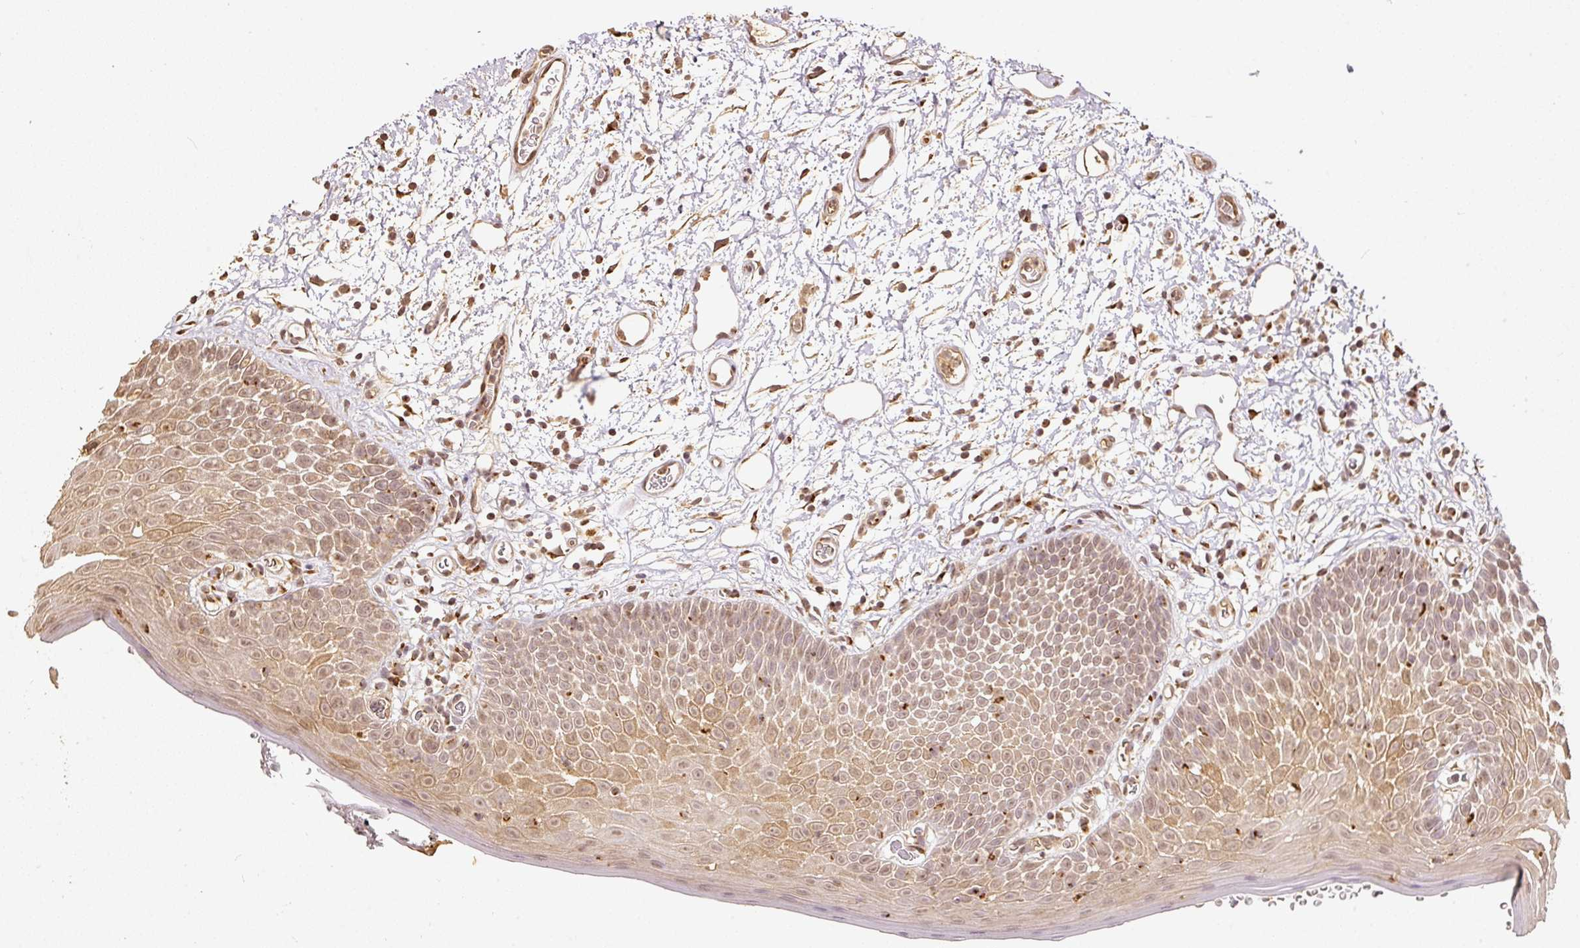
{"staining": {"intensity": "moderate", "quantity": ">75%", "location": "cytoplasmic/membranous"}, "tissue": "oral mucosa", "cell_type": "Squamous epithelial cells", "image_type": "normal", "snomed": [{"axis": "morphology", "description": "Normal tissue, NOS"}, {"axis": "morphology", "description": "Squamous cell carcinoma, NOS"}, {"axis": "topography", "description": "Oral tissue"}, {"axis": "topography", "description": "Tounge, NOS"}, {"axis": "topography", "description": "Head-Neck"}], "caption": "High-power microscopy captured an immunohistochemistry (IHC) histopathology image of benign oral mucosa, revealing moderate cytoplasmic/membranous staining in approximately >75% of squamous epithelial cells.", "gene": "FUT8", "patient": {"sex": "male", "age": 76}}